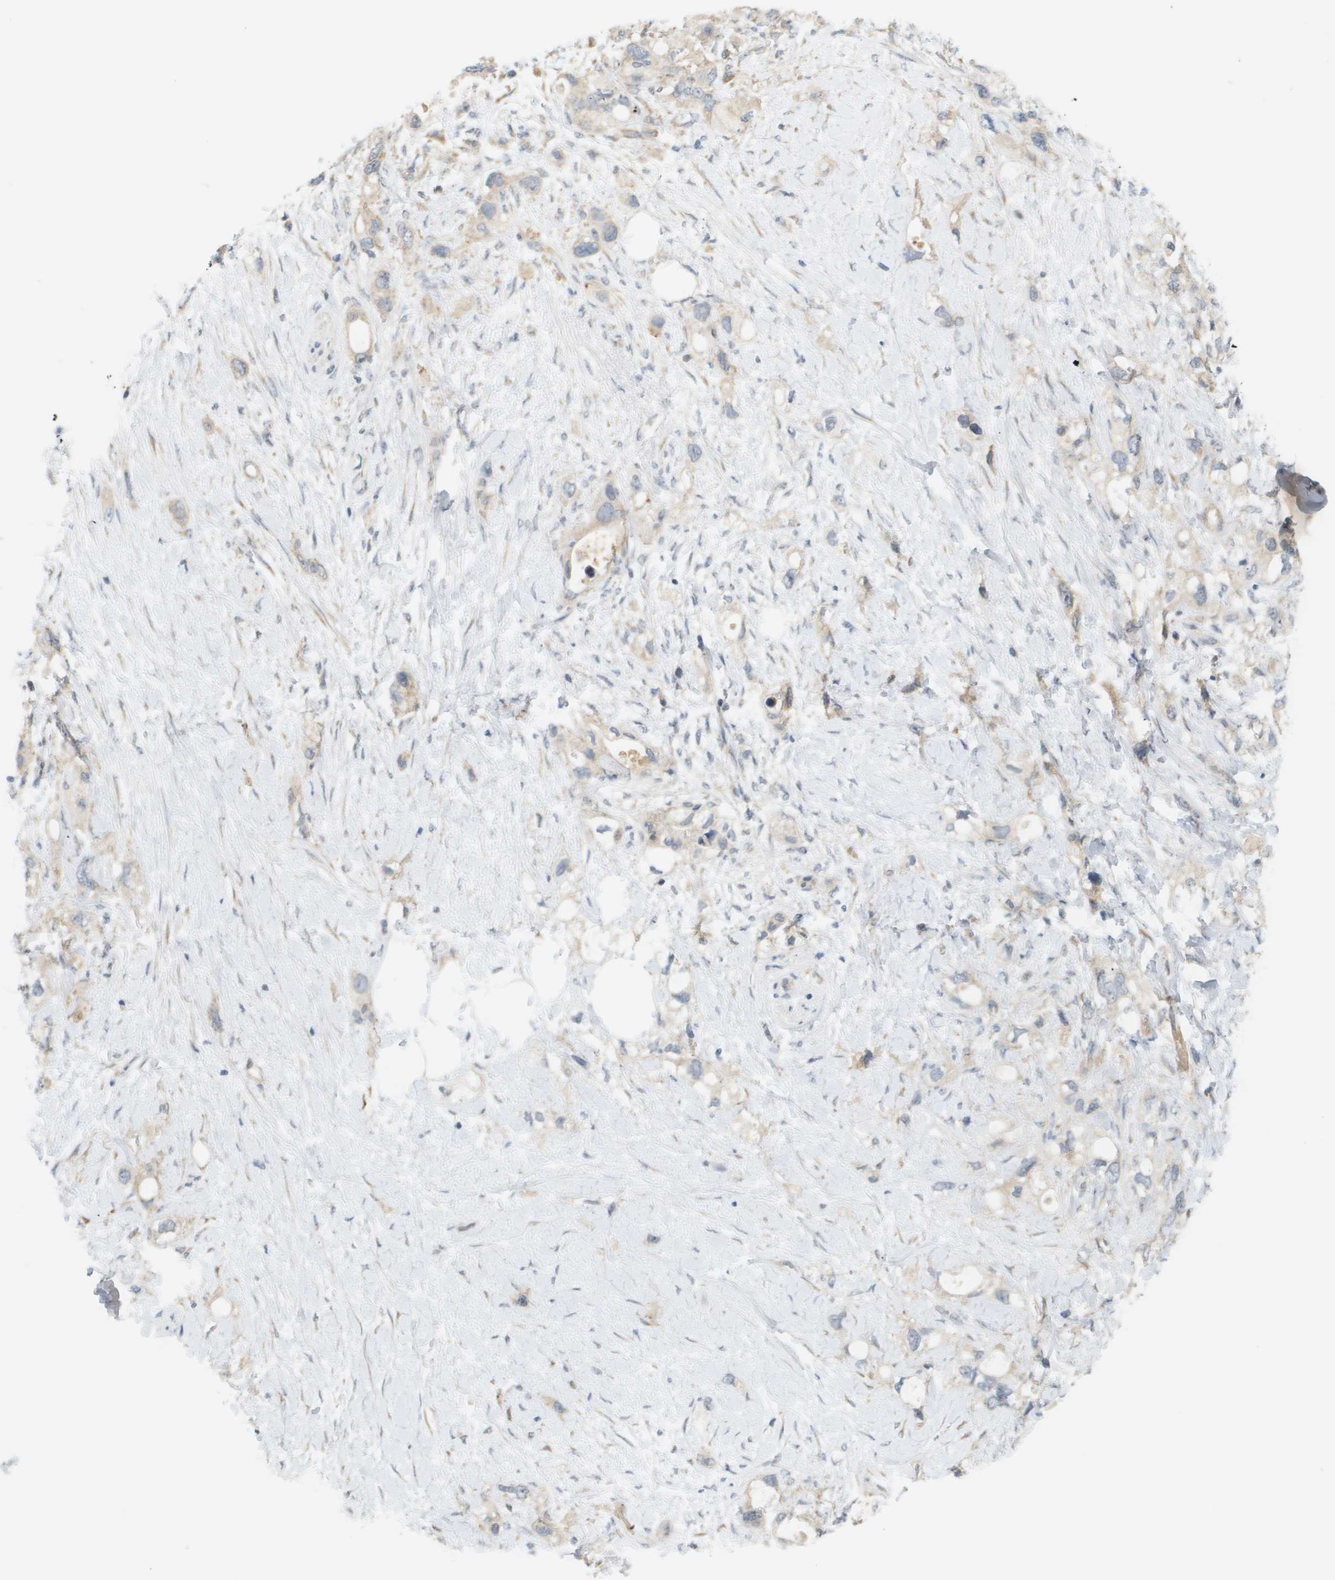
{"staining": {"intensity": "negative", "quantity": "none", "location": "none"}, "tissue": "pancreatic cancer", "cell_type": "Tumor cells", "image_type": "cancer", "snomed": [{"axis": "morphology", "description": "Adenocarcinoma, NOS"}, {"axis": "topography", "description": "Pancreas"}], "caption": "An image of human pancreatic adenocarcinoma is negative for staining in tumor cells.", "gene": "PROC", "patient": {"sex": "female", "age": 56}}